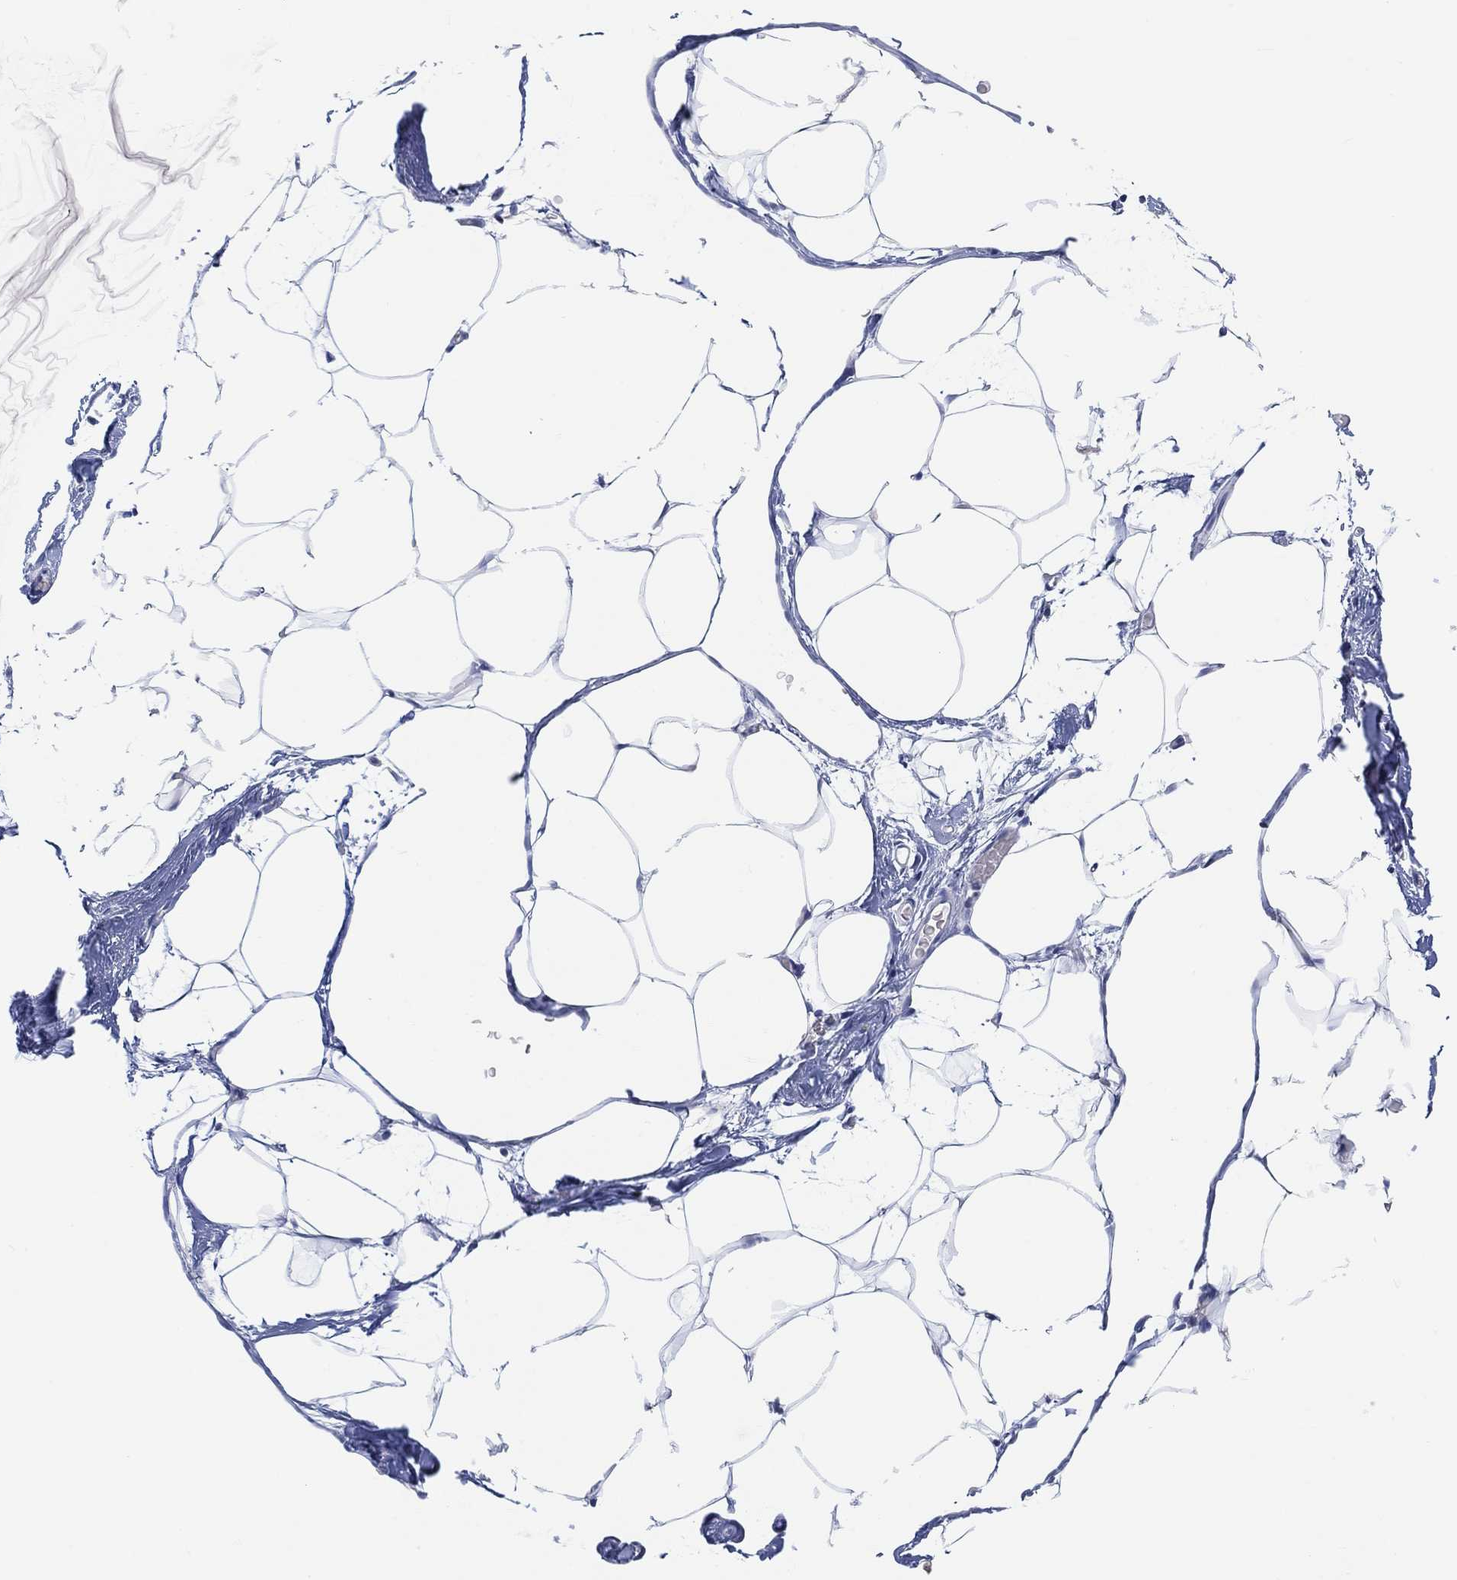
{"staining": {"intensity": "negative", "quantity": "none", "location": "none"}, "tissue": "adipose tissue", "cell_type": "Adipocytes", "image_type": "normal", "snomed": [{"axis": "morphology", "description": "Normal tissue, NOS"}, {"axis": "topography", "description": "Adipose tissue"}], "caption": "Immunohistochemistry of benign adipose tissue exhibits no expression in adipocytes. (Stains: DAB immunohistochemistry with hematoxylin counter stain, Microscopy: brightfield microscopy at high magnification).", "gene": "MUC1", "patient": {"sex": "male", "age": 57}}